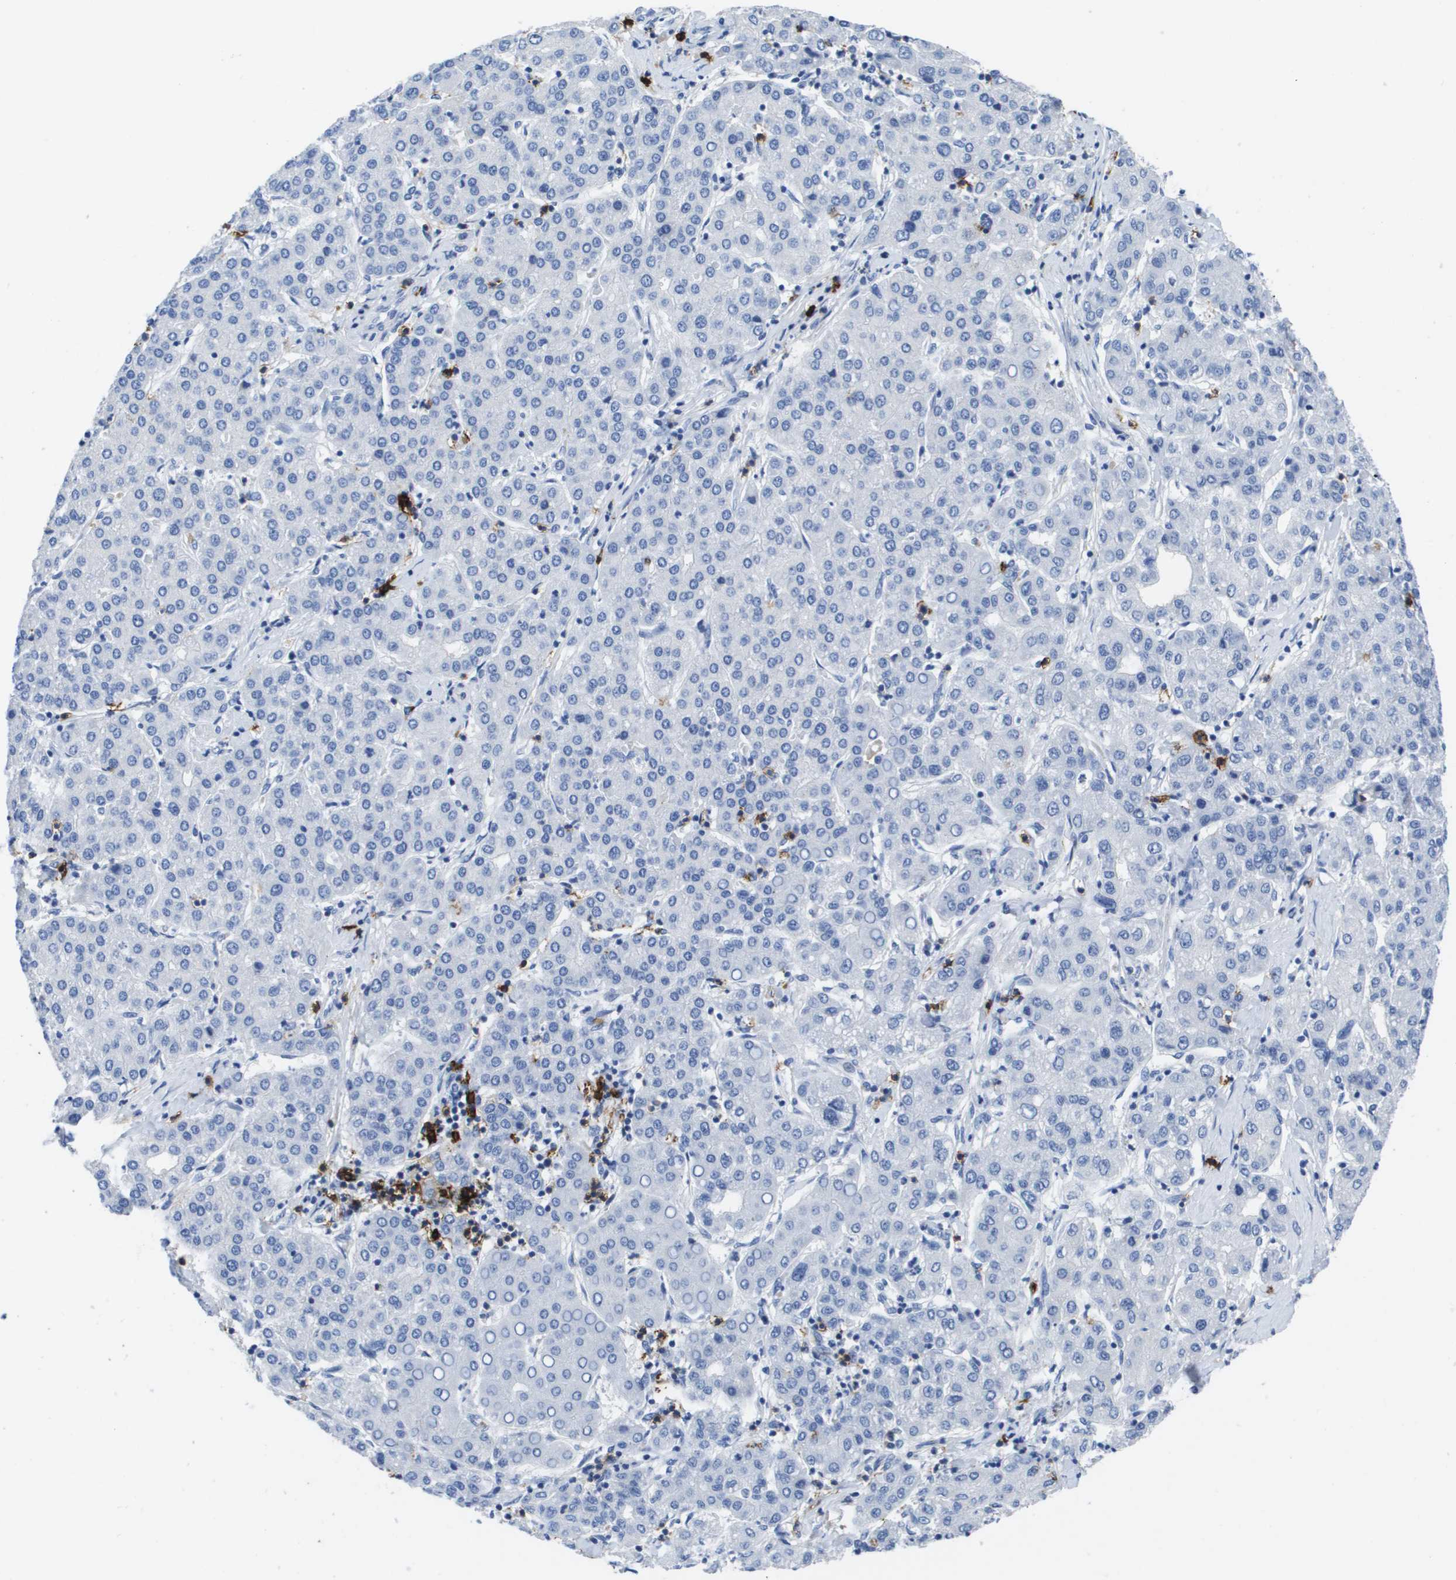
{"staining": {"intensity": "negative", "quantity": "none", "location": "none"}, "tissue": "liver cancer", "cell_type": "Tumor cells", "image_type": "cancer", "snomed": [{"axis": "morphology", "description": "Carcinoma, Hepatocellular, NOS"}, {"axis": "topography", "description": "Liver"}], "caption": "The micrograph demonstrates no significant staining in tumor cells of hepatocellular carcinoma (liver).", "gene": "MS4A1", "patient": {"sex": "male", "age": 65}}